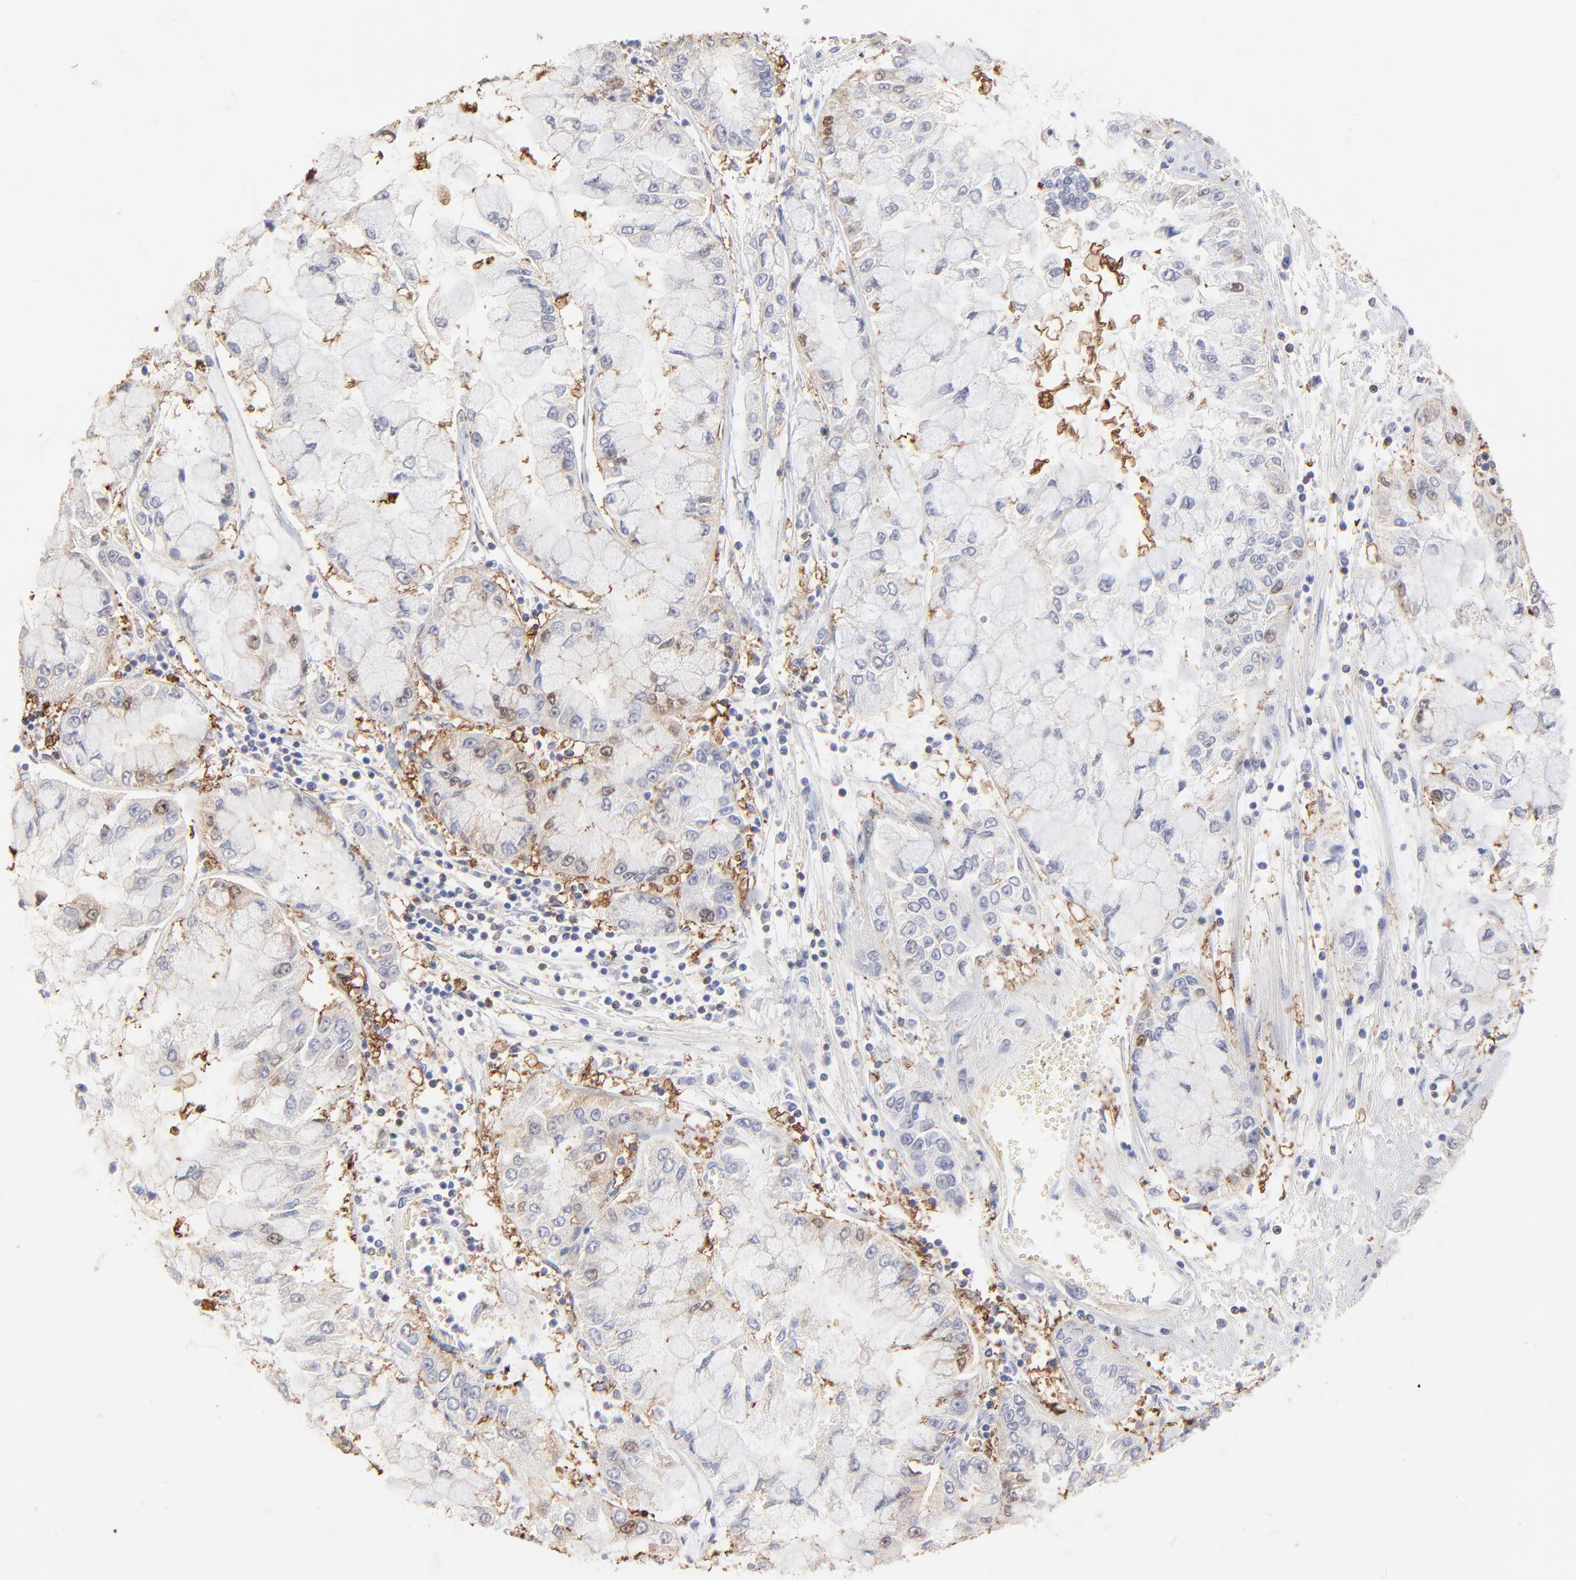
{"staining": {"intensity": "weak", "quantity": "<25%", "location": "nuclear"}, "tissue": "liver cancer", "cell_type": "Tumor cells", "image_type": "cancer", "snomed": [{"axis": "morphology", "description": "Cholangiocarcinoma"}, {"axis": "topography", "description": "Liver"}], "caption": "Liver cancer was stained to show a protein in brown. There is no significant expression in tumor cells.", "gene": "BIRC5", "patient": {"sex": "female", "age": 79}}